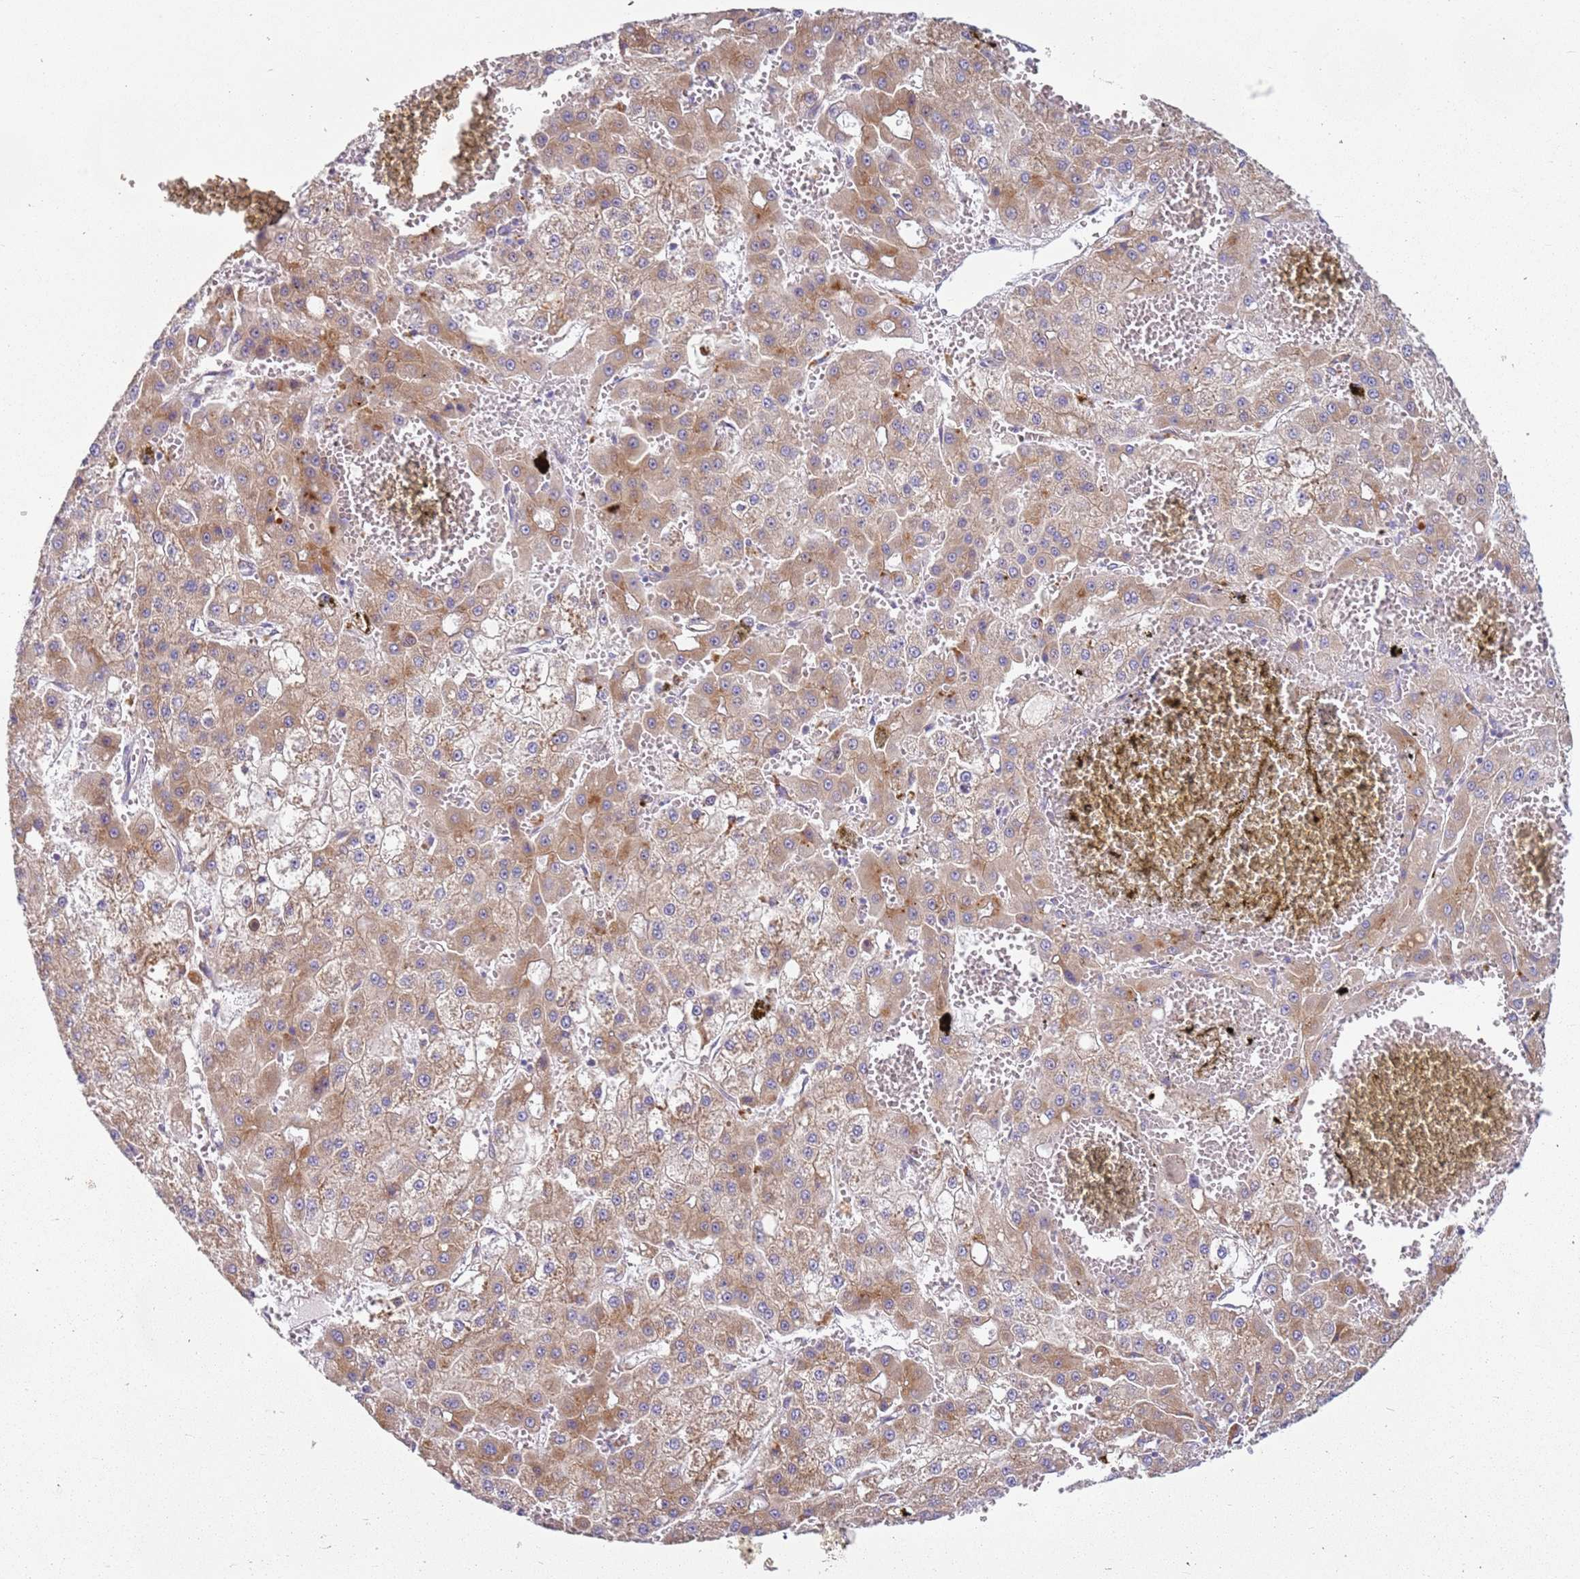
{"staining": {"intensity": "moderate", "quantity": ">75%", "location": "cytoplasmic/membranous"}, "tissue": "liver cancer", "cell_type": "Tumor cells", "image_type": "cancer", "snomed": [{"axis": "morphology", "description": "Carcinoma, Hepatocellular, NOS"}, {"axis": "topography", "description": "Liver"}], "caption": "About >75% of tumor cells in liver hepatocellular carcinoma exhibit moderate cytoplasmic/membranous protein expression as visualized by brown immunohistochemical staining.", "gene": "RPS28", "patient": {"sex": "male", "age": 47}}